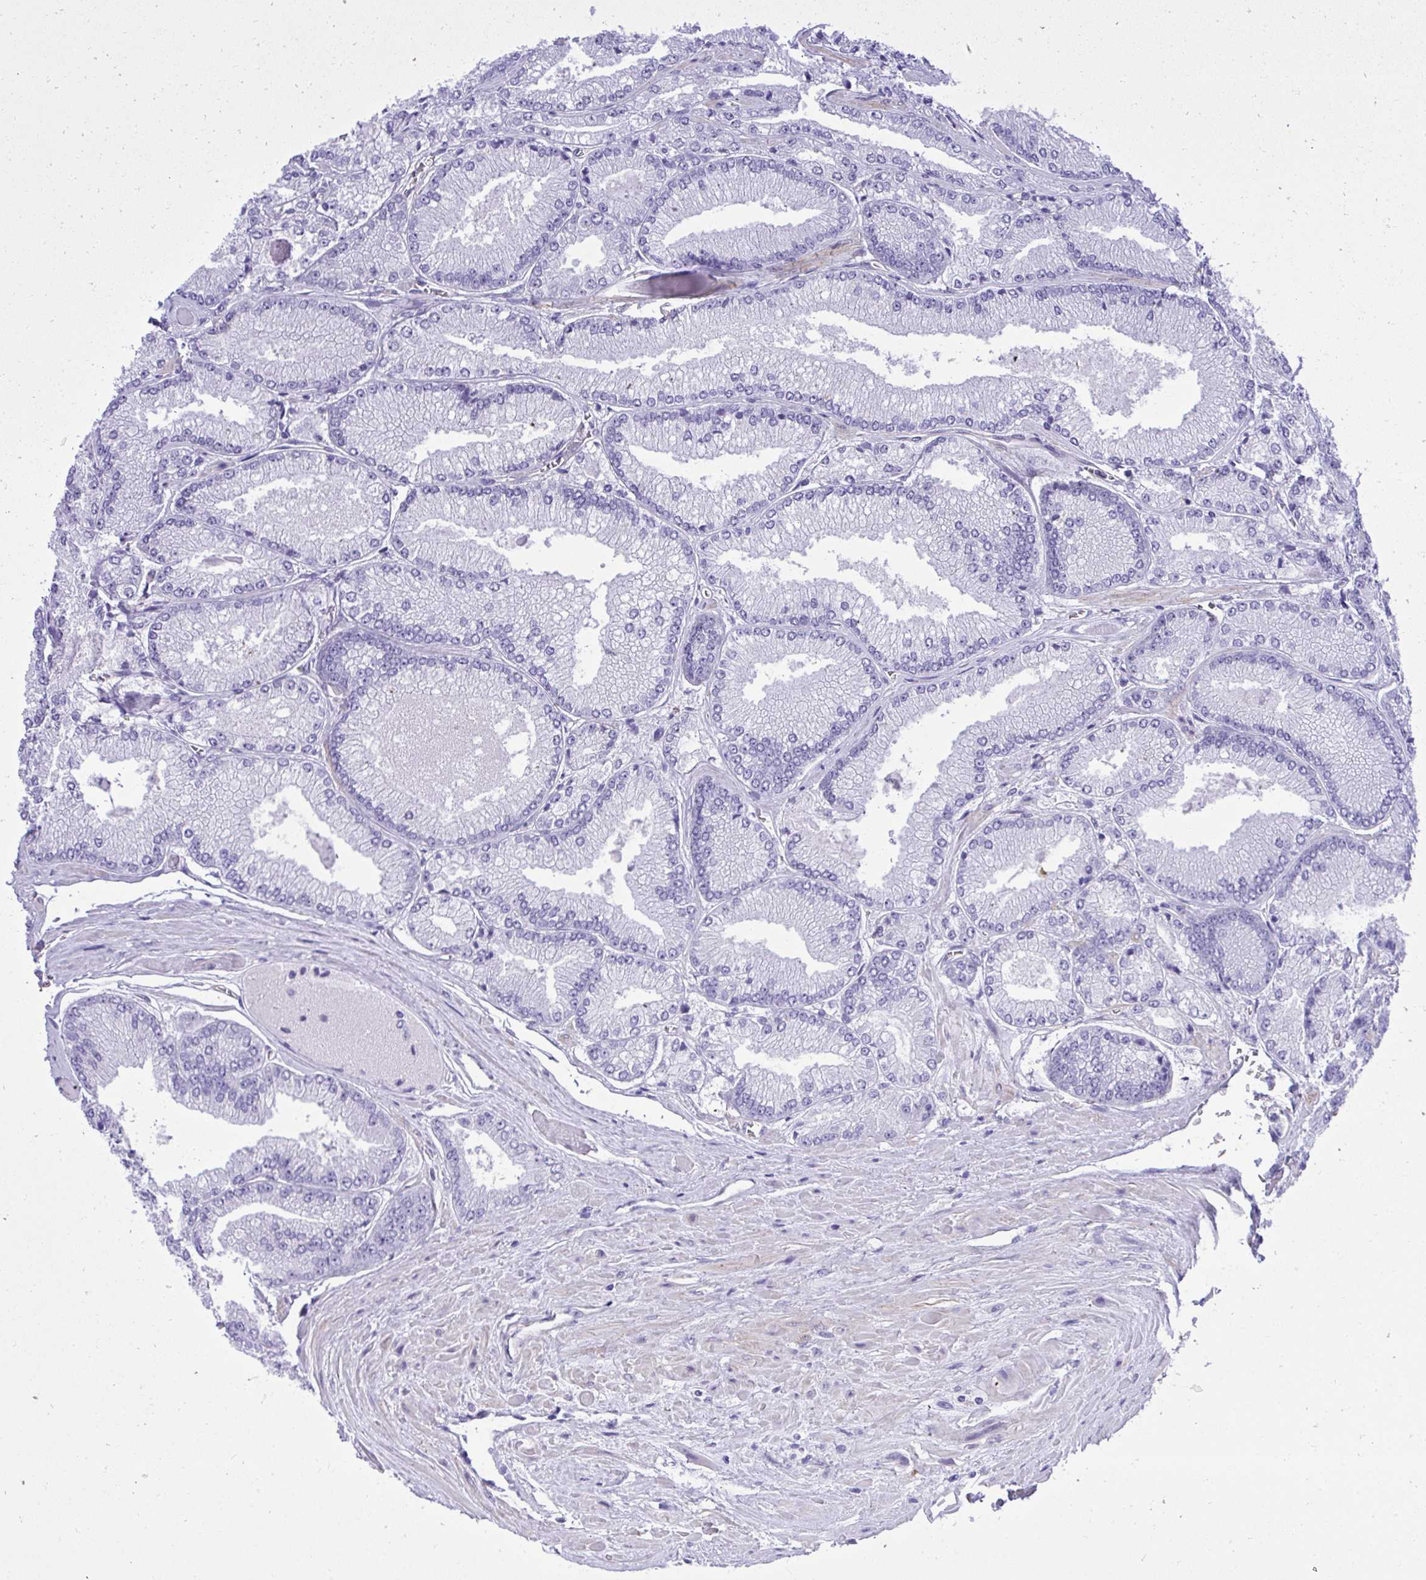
{"staining": {"intensity": "negative", "quantity": "none", "location": "none"}, "tissue": "prostate cancer", "cell_type": "Tumor cells", "image_type": "cancer", "snomed": [{"axis": "morphology", "description": "Adenocarcinoma, Low grade"}, {"axis": "topography", "description": "Prostate"}], "caption": "Tumor cells show no significant protein expression in prostate adenocarcinoma (low-grade).", "gene": "PITPNM3", "patient": {"sex": "male", "age": 67}}